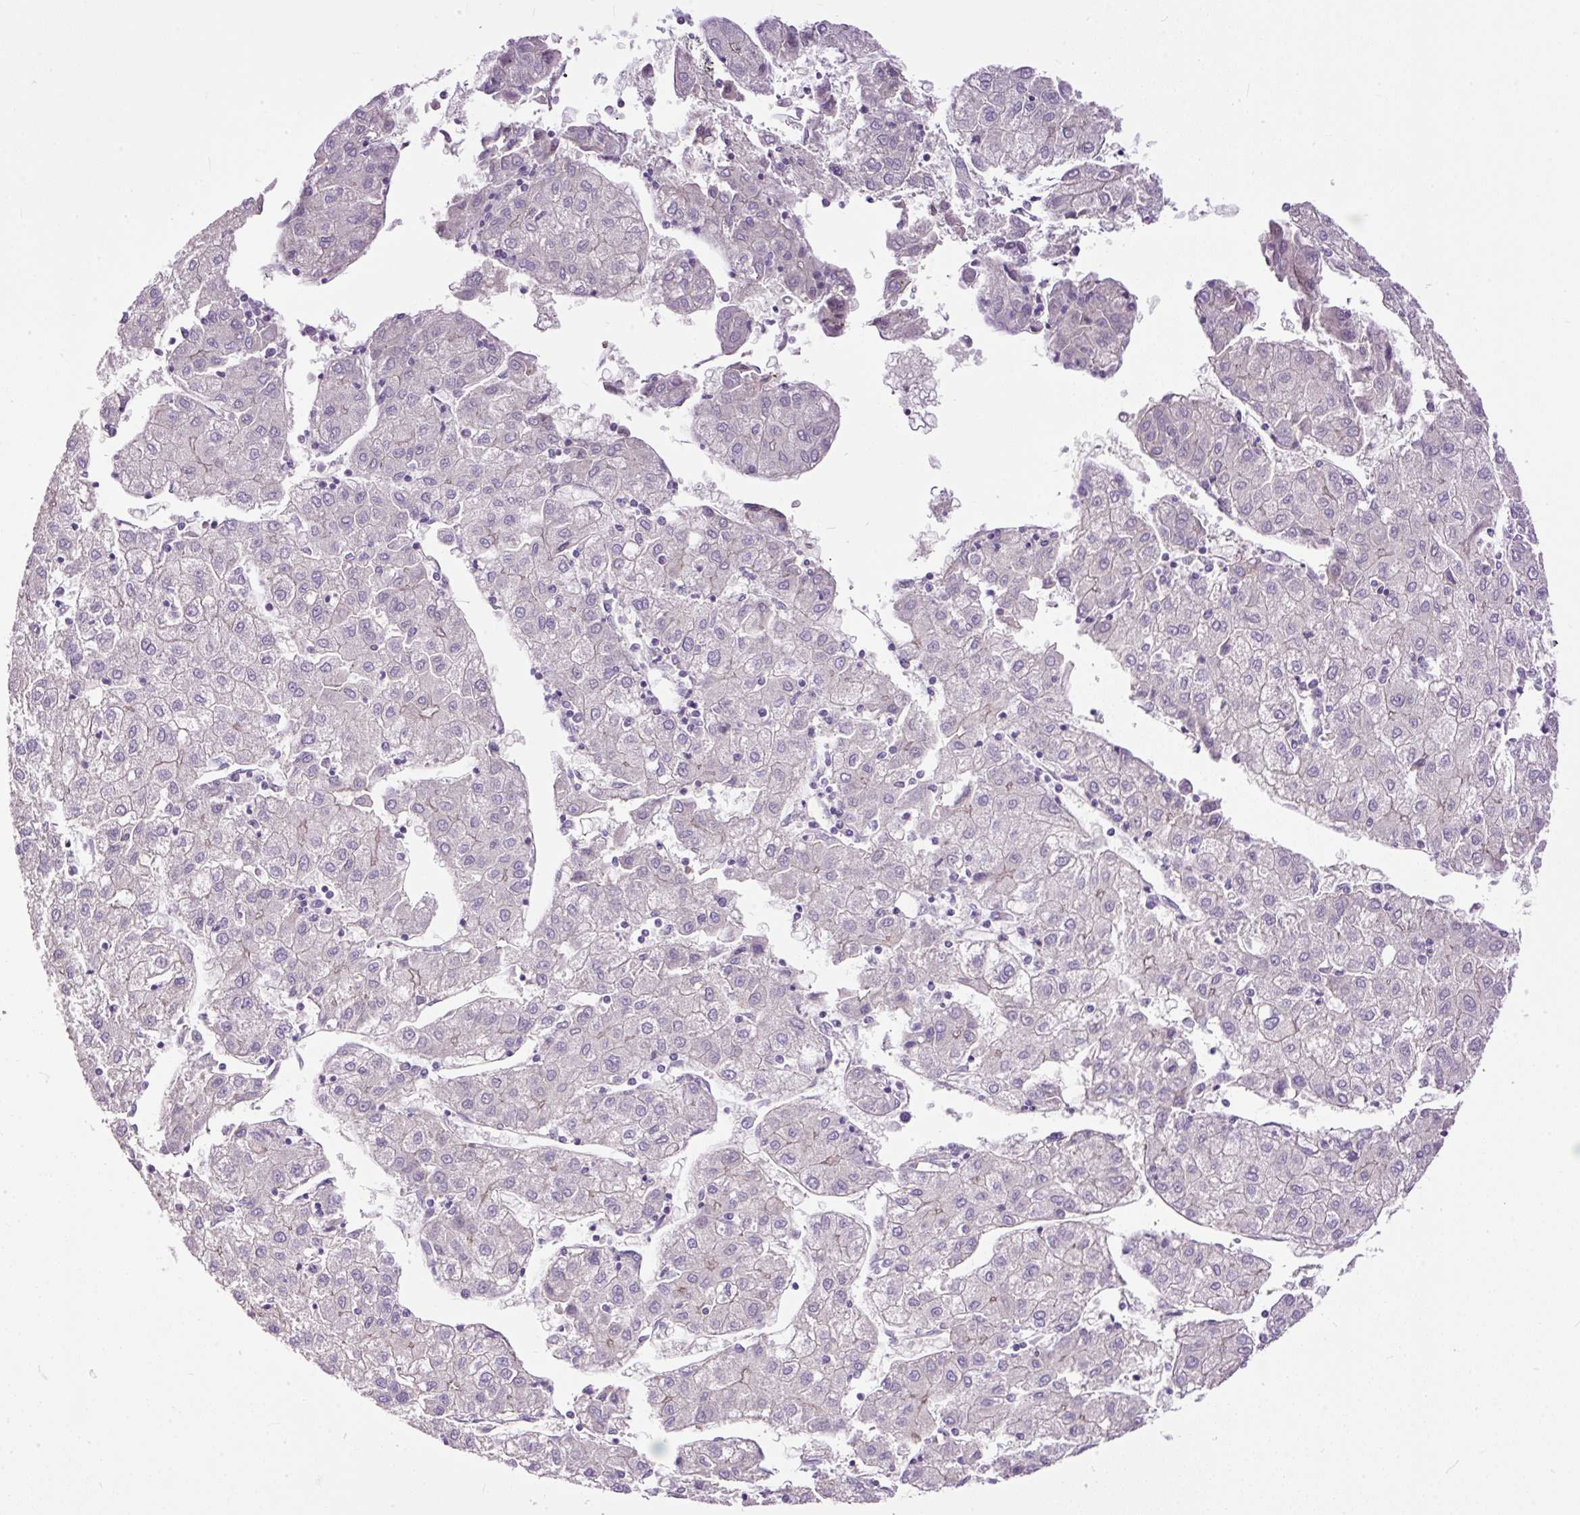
{"staining": {"intensity": "negative", "quantity": "none", "location": "none"}, "tissue": "liver cancer", "cell_type": "Tumor cells", "image_type": "cancer", "snomed": [{"axis": "morphology", "description": "Carcinoma, Hepatocellular, NOS"}, {"axis": "topography", "description": "Liver"}], "caption": "Immunohistochemistry of human liver cancer reveals no staining in tumor cells.", "gene": "MAGEB16", "patient": {"sex": "male", "age": 72}}